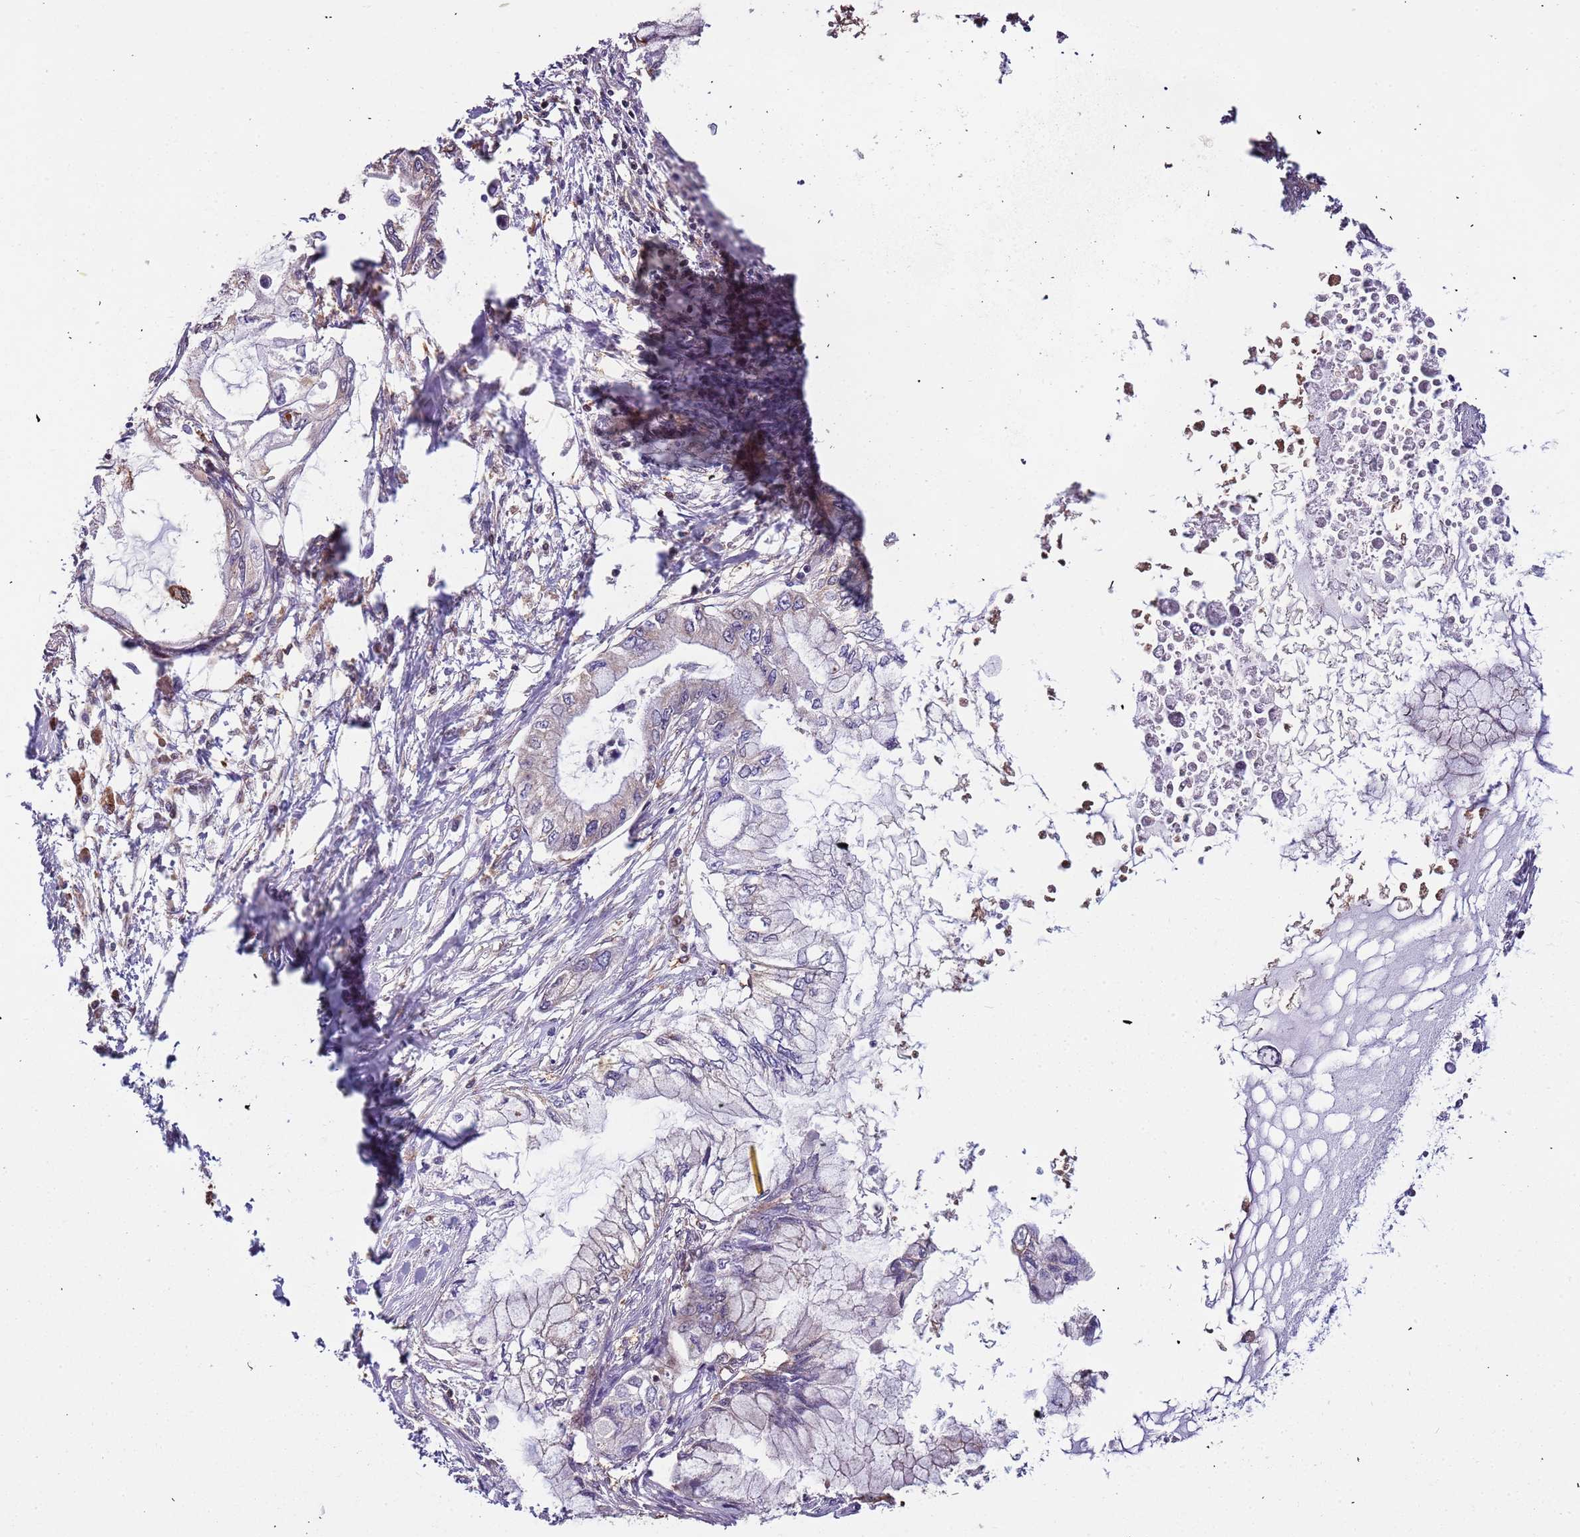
{"staining": {"intensity": "moderate", "quantity": "25%-75%", "location": "cytoplasmic/membranous,nuclear"}, "tissue": "pancreatic cancer", "cell_type": "Tumor cells", "image_type": "cancer", "snomed": [{"axis": "morphology", "description": "Adenocarcinoma, NOS"}, {"axis": "topography", "description": "Pancreas"}], "caption": "IHC histopathology image of neoplastic tissue: pancreatic cancer (adenocarcinoma) stained using IHC reveals medium levels of moderate protein expression localized specifically in the cytoplasmic/membranous and nuclear of tumor cells, appearing as a cytoplasmic/membranous and nuclear brown color.", "gene": "IL17RD", "patient": {"sex": "male", "age": 48}}